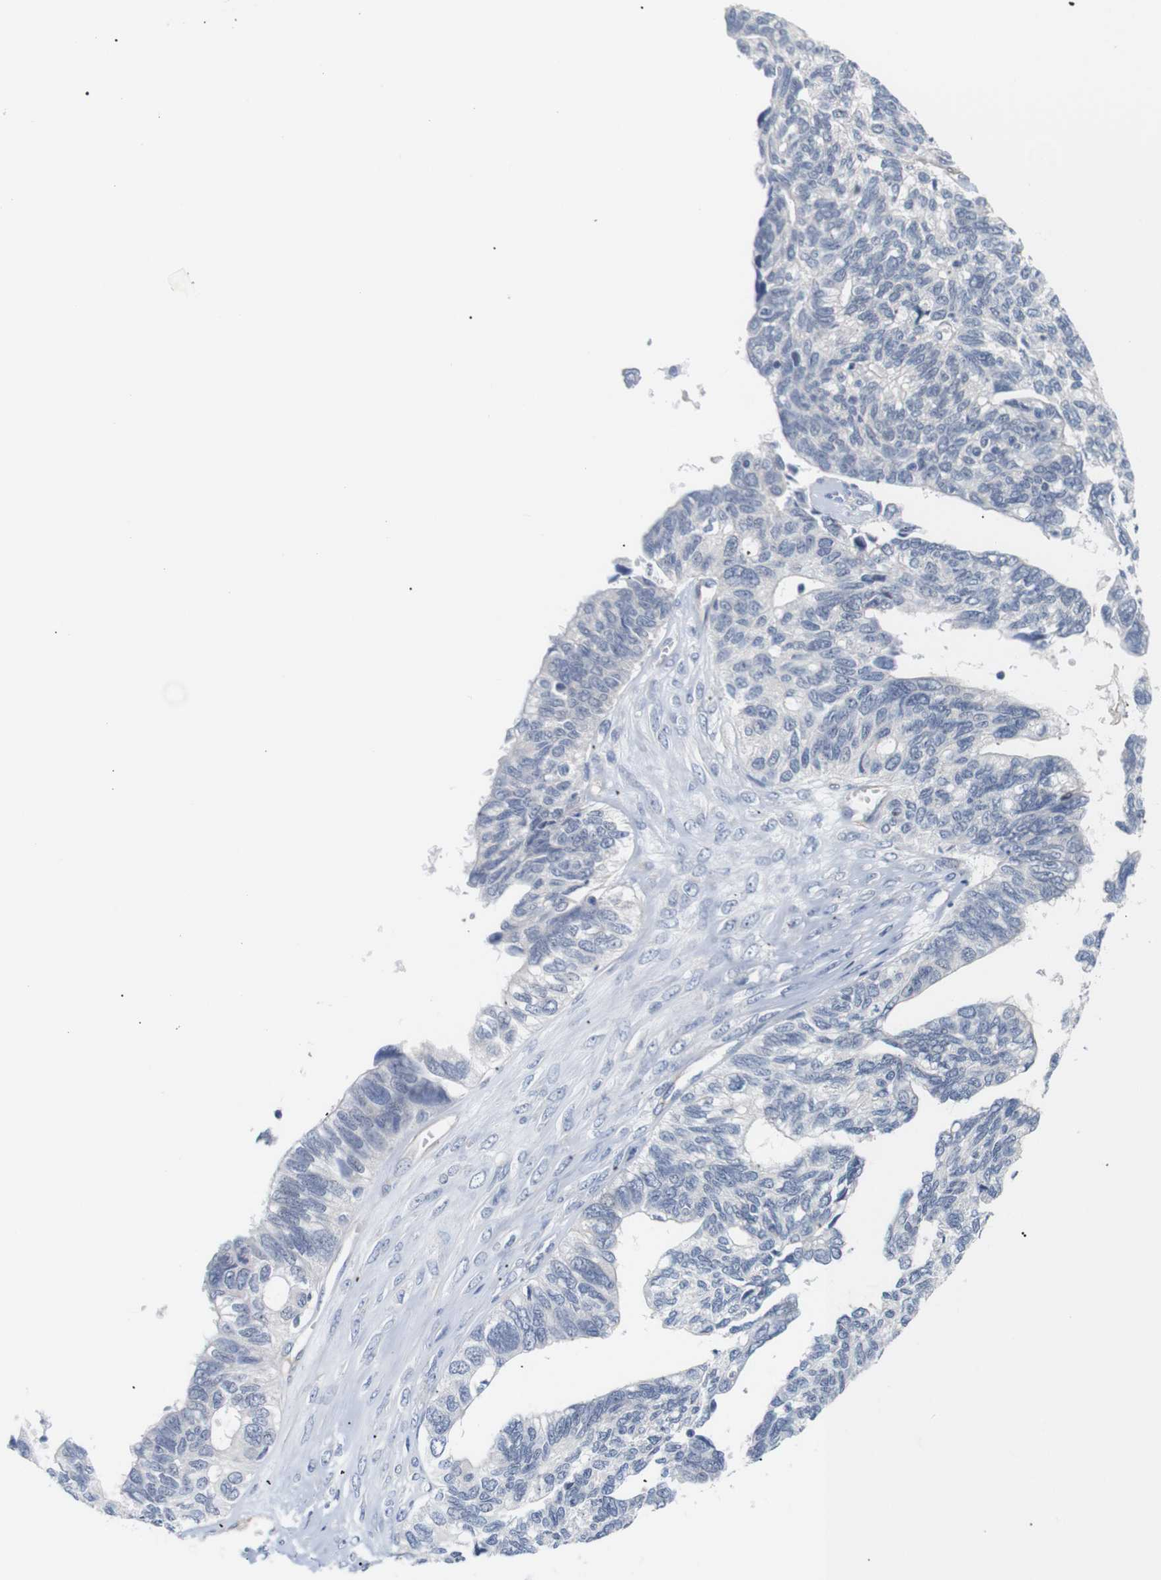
{"staining": {"intensity": "negative", "quantity": "none", "location": "none"}, "tissue": "ovarian cancer", "cell_type": "Tumor cells", "image_type": "cancer", "snomed": [{"axis": "morphology", "description": "Cystadenocarcinoma, serous, NOS"}, {"axis": "topography", "description": "Ovary"}], "caption": "This is an IHC image of human ovarian cancer. There is no positivity in tumor cells.", "gene": "STMN3", "patient": {"sex": "female", "age": 79}}